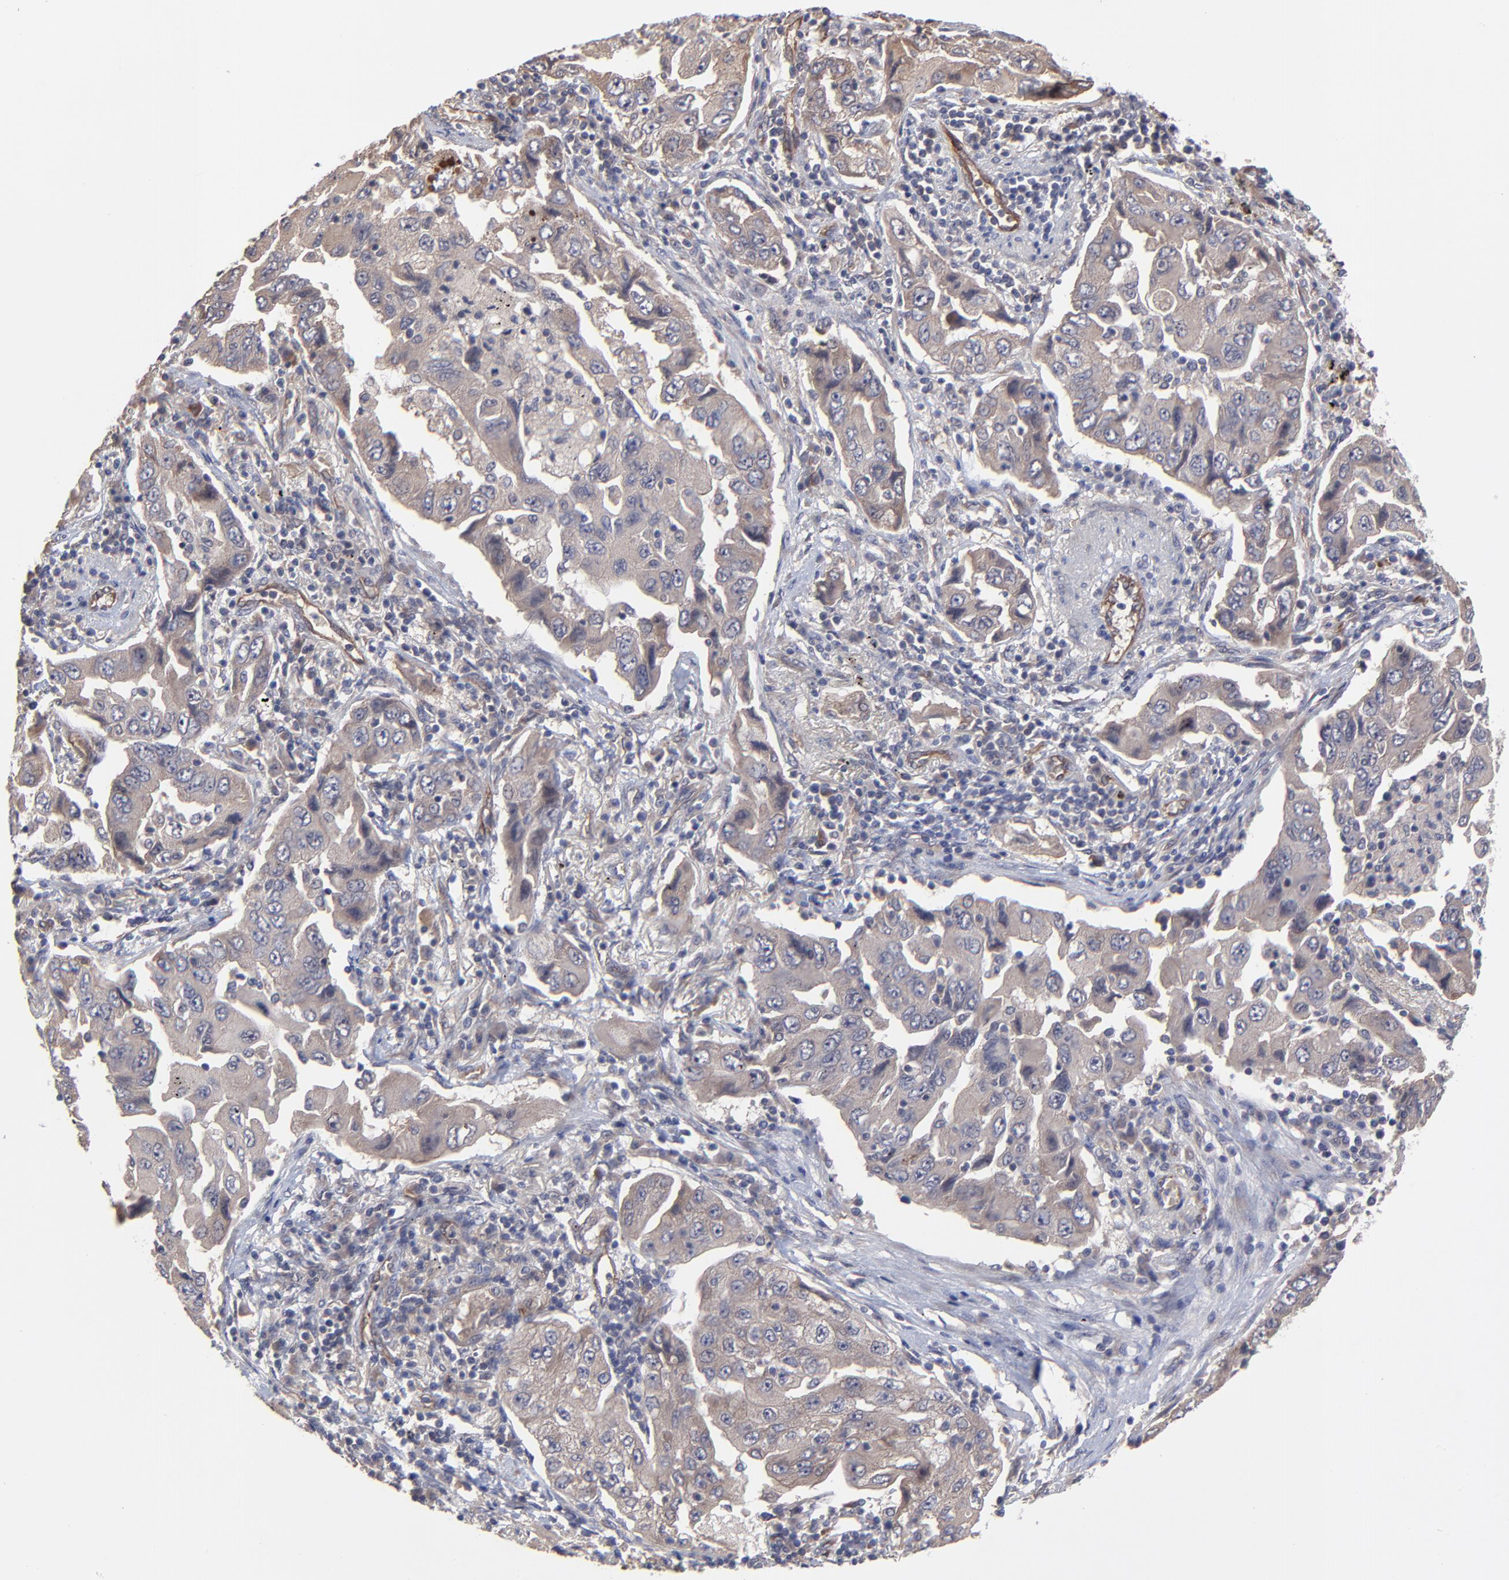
{"staining": {"intensity": "moderate", "quantity": "25%-75%", "location": "cytoplasmic/membranous"}, "tissue": "lung cancer", "cell_type": "Tumor cells", "image_type": "cancer", "snomed": [{"axis": "morphology", "description": "Adenocarcinoma, NOS"}, {"axis": "topography", "description": "Lung"}], "caption": "This histopathology image displays immunohistochemistry staining of human lung cancer (adenocarcinoma), with medium moderate cytoplasmic/membranous staining in about 25%-75% of tumor cells.", "gene": "ZNF780B", "patient": {"sex": "female", "age": 65}}